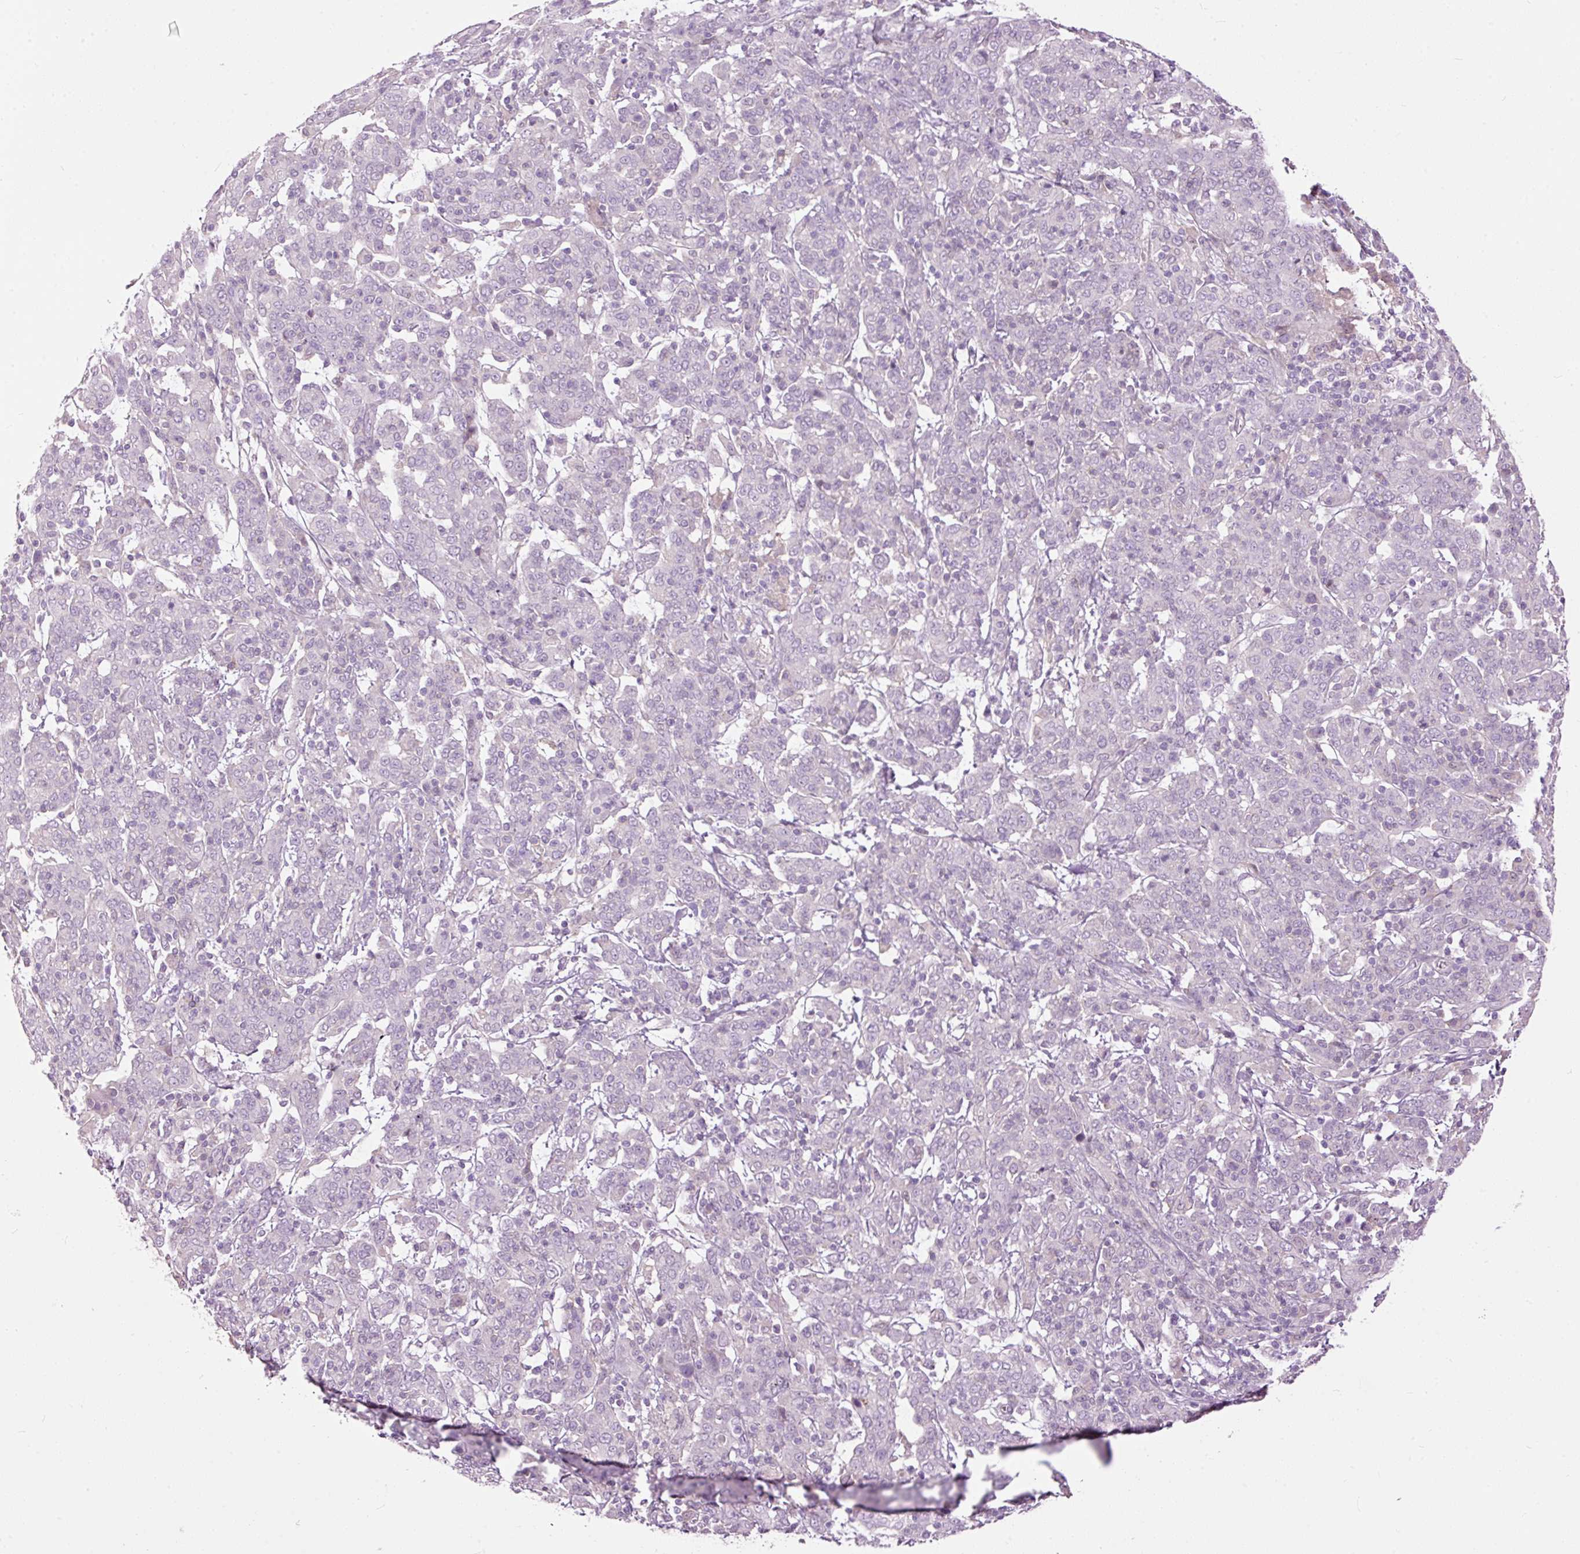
{"staining": {"intensity": "negative", "quantity": "none", "location": "none"}, "tissue": "cervical cancer", "cell_type": "Tumor cells", "image_type": "cancer", "snomed": [{"axis": "morphology", "description": "Squamous cell carcinoma, NOS"}, {"axis": "topography", "description": "Cervix"}], "caption": "IHC photomicrograph of squamous cell carcinoma (cervical) stained for a protein (brown), which demonstrates no positivity in tumor cells.", "gene": "FCRL4", "patient": {"sex": "female", "age": 67}}